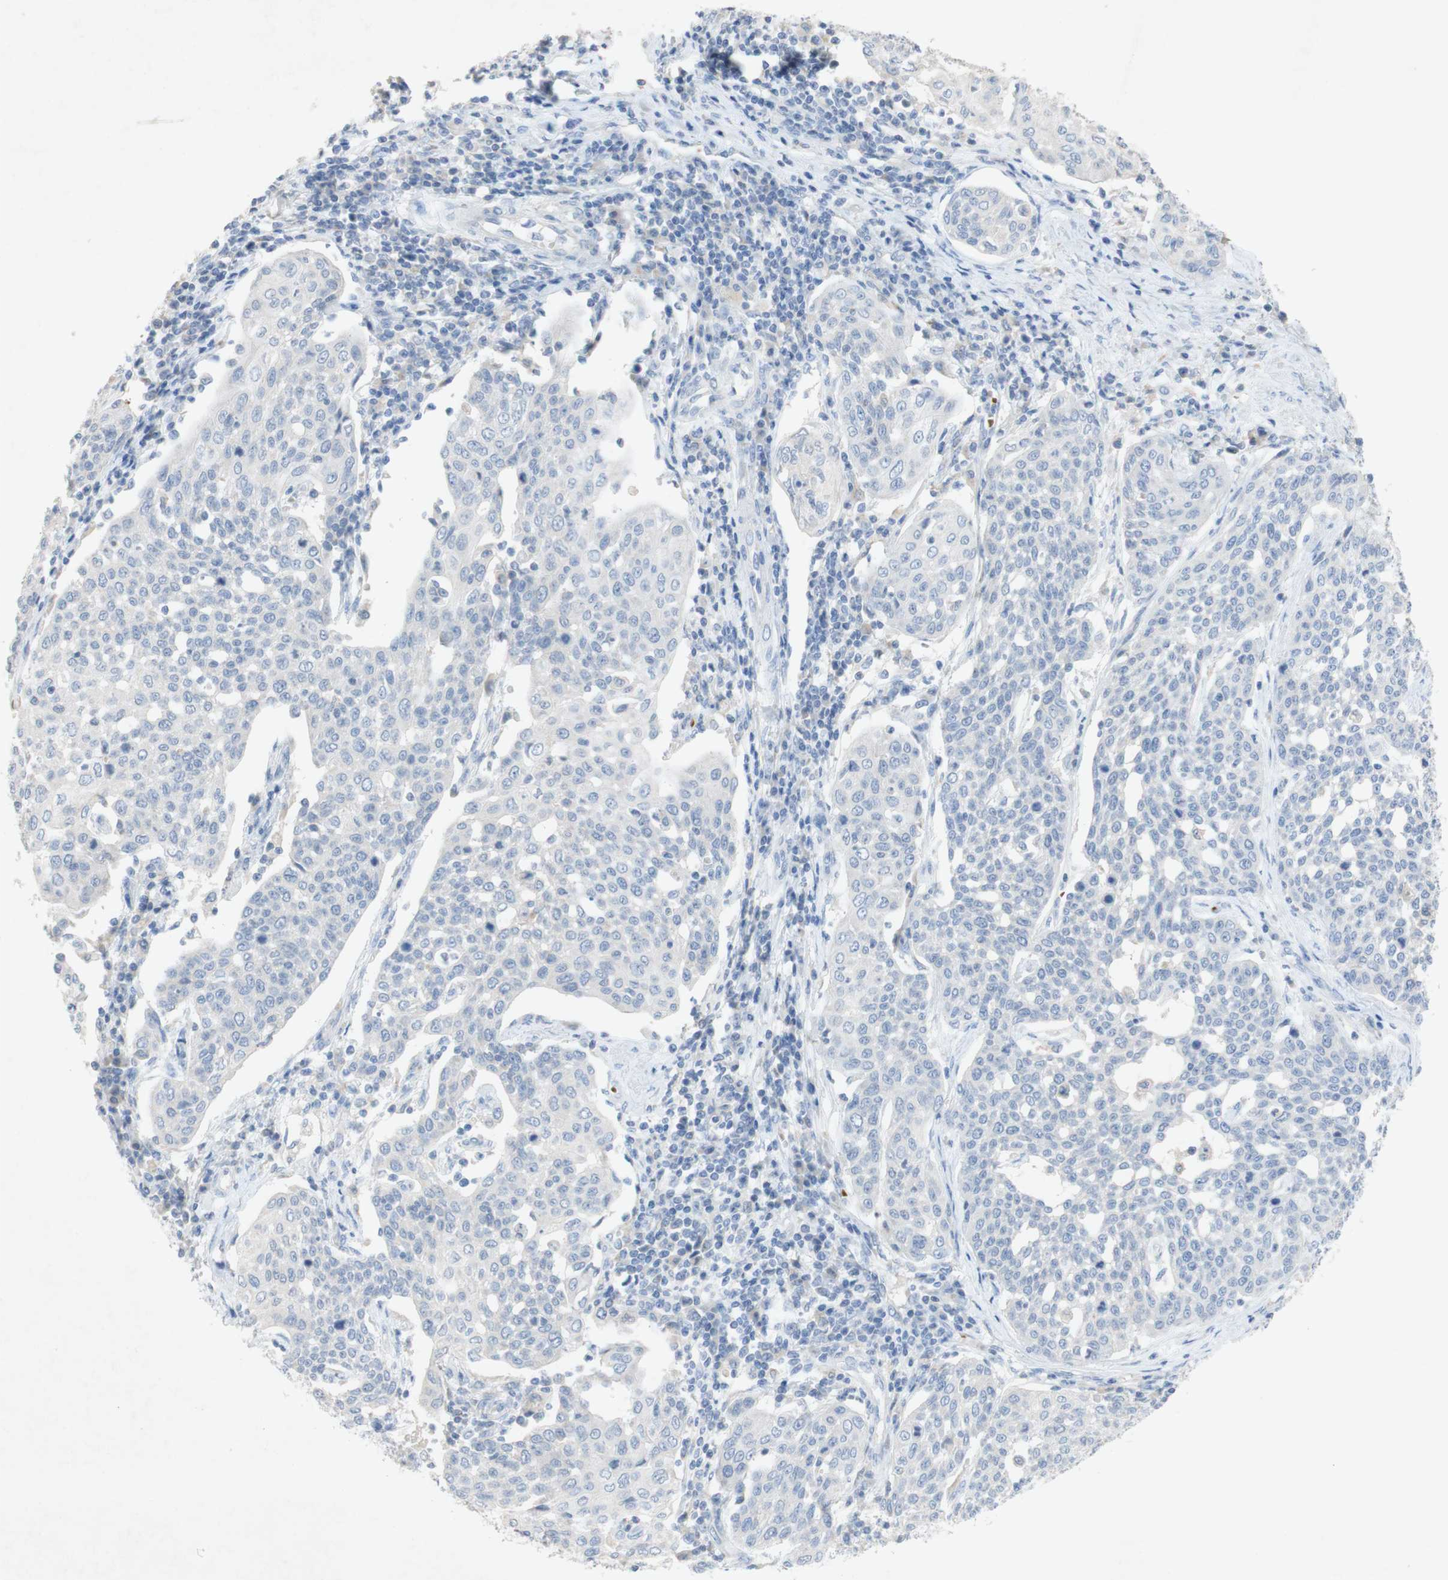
{"staining": {"intensity": "negative", "quantity": "none", "location": "none"}, "tissue": "cervical cancer", "cell_type": "Tumor cells", "image_type": "cancer", "snomed": [{"axis": "morphology", "description": "Squamous cell carcinoma, NOS"}, {"axis": "topography", "description": "Cervix"}], "caption": "The image displays no staining of tumor cells in cervical squamous cell carcinoma.", "gene": "EPO", "patient": {"sex": "female", "age": 34}}